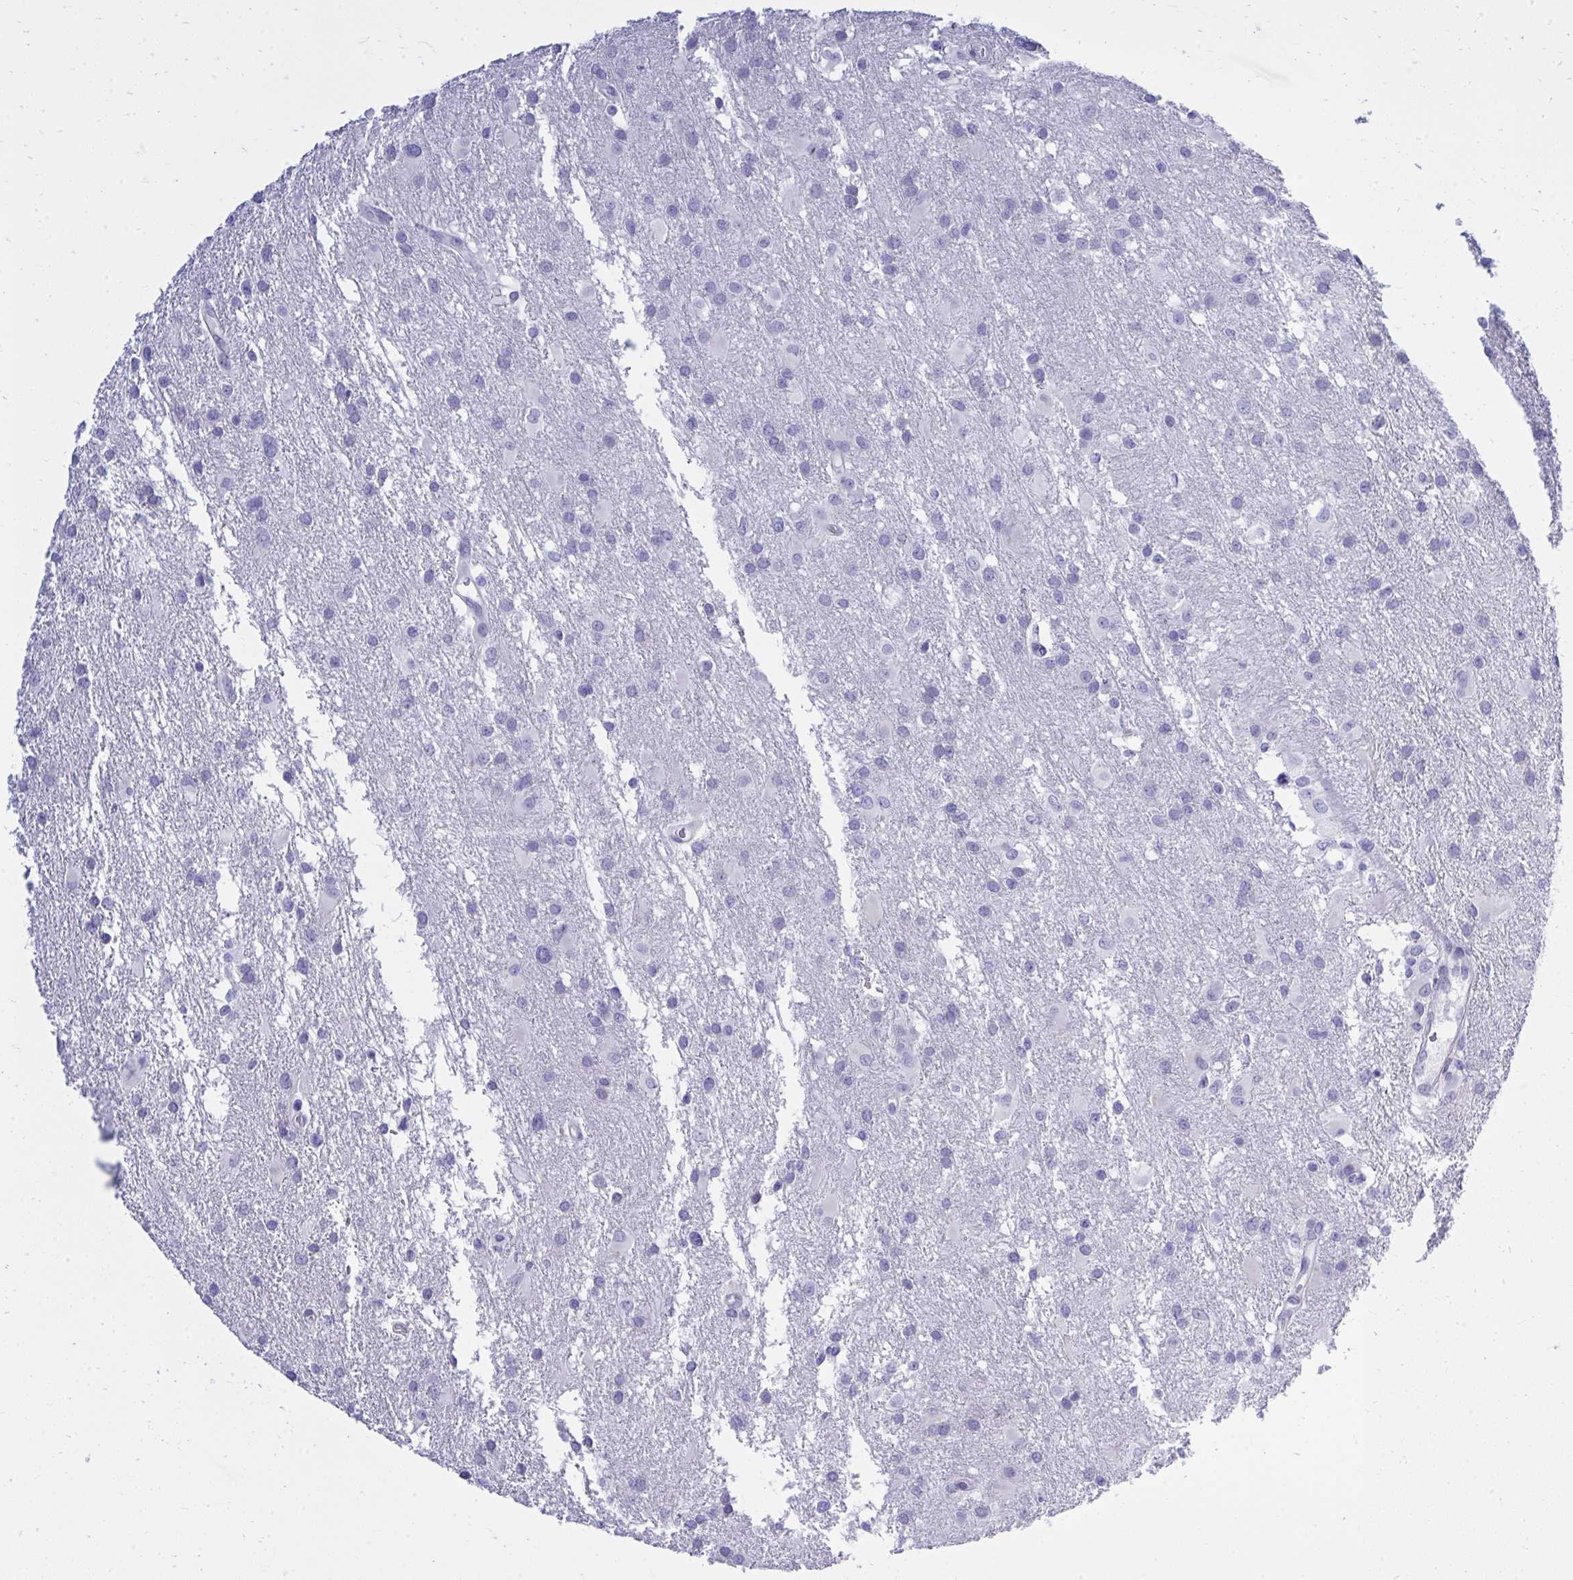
{"staining": {"intensity": "negative", "quantity": "none", "location": "none"}, "tissue": "glioma", "cell_type": "Tumor cells", "image_type": "cancer", "snomed": [{"axis": "morphology", "description": "Glioma, malignant, High grade"}, {"axis": "topography", "description": "Brain"}], "caption": "Photomicrograph shows no protein positivity in tumor cells of glioma tissue.", "gene": "PSD", "patient": {"sex": "male", "age": 53}}